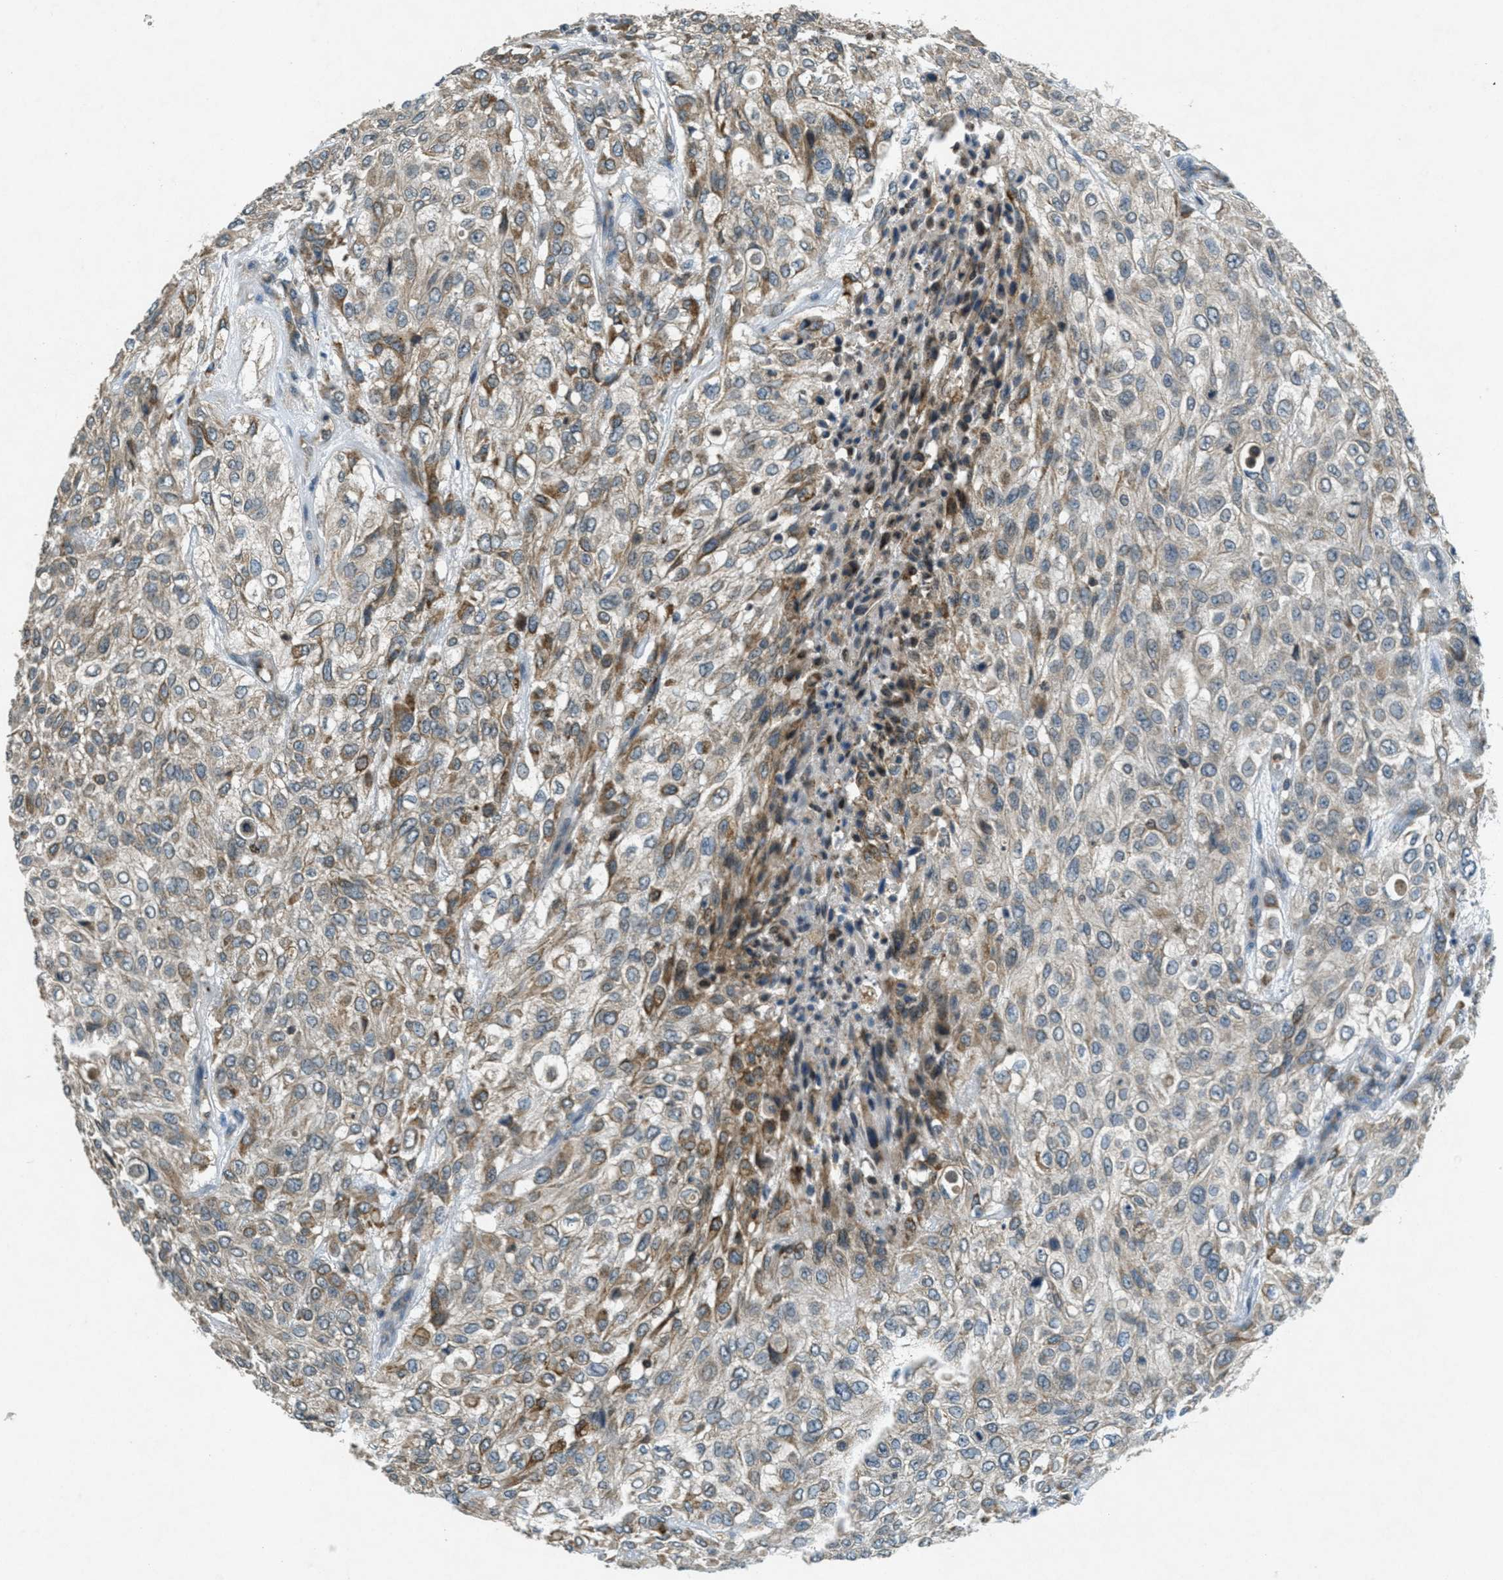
{"staining": {"intensity": "weak", "quantity": "<25%", "location": "cytoplasmic/membranous"}, "tissue": "urothelial cancer", "cell_type": "Tumor cells", "image_type": "cancer", "snomed": [{"axis": "morphology", "description": "Urothelial carcinoma, High grade"}, {"axis": "topography", "description": "Urinary bladder"}], "caption": "Tumor cells show no significant expression in urothelial cancer. (Immunohistochemistry (ihc), brightfield microscopy, high magnification).", "gene": "RAB3D", "patient": {"sex": "male", "age": 57}}